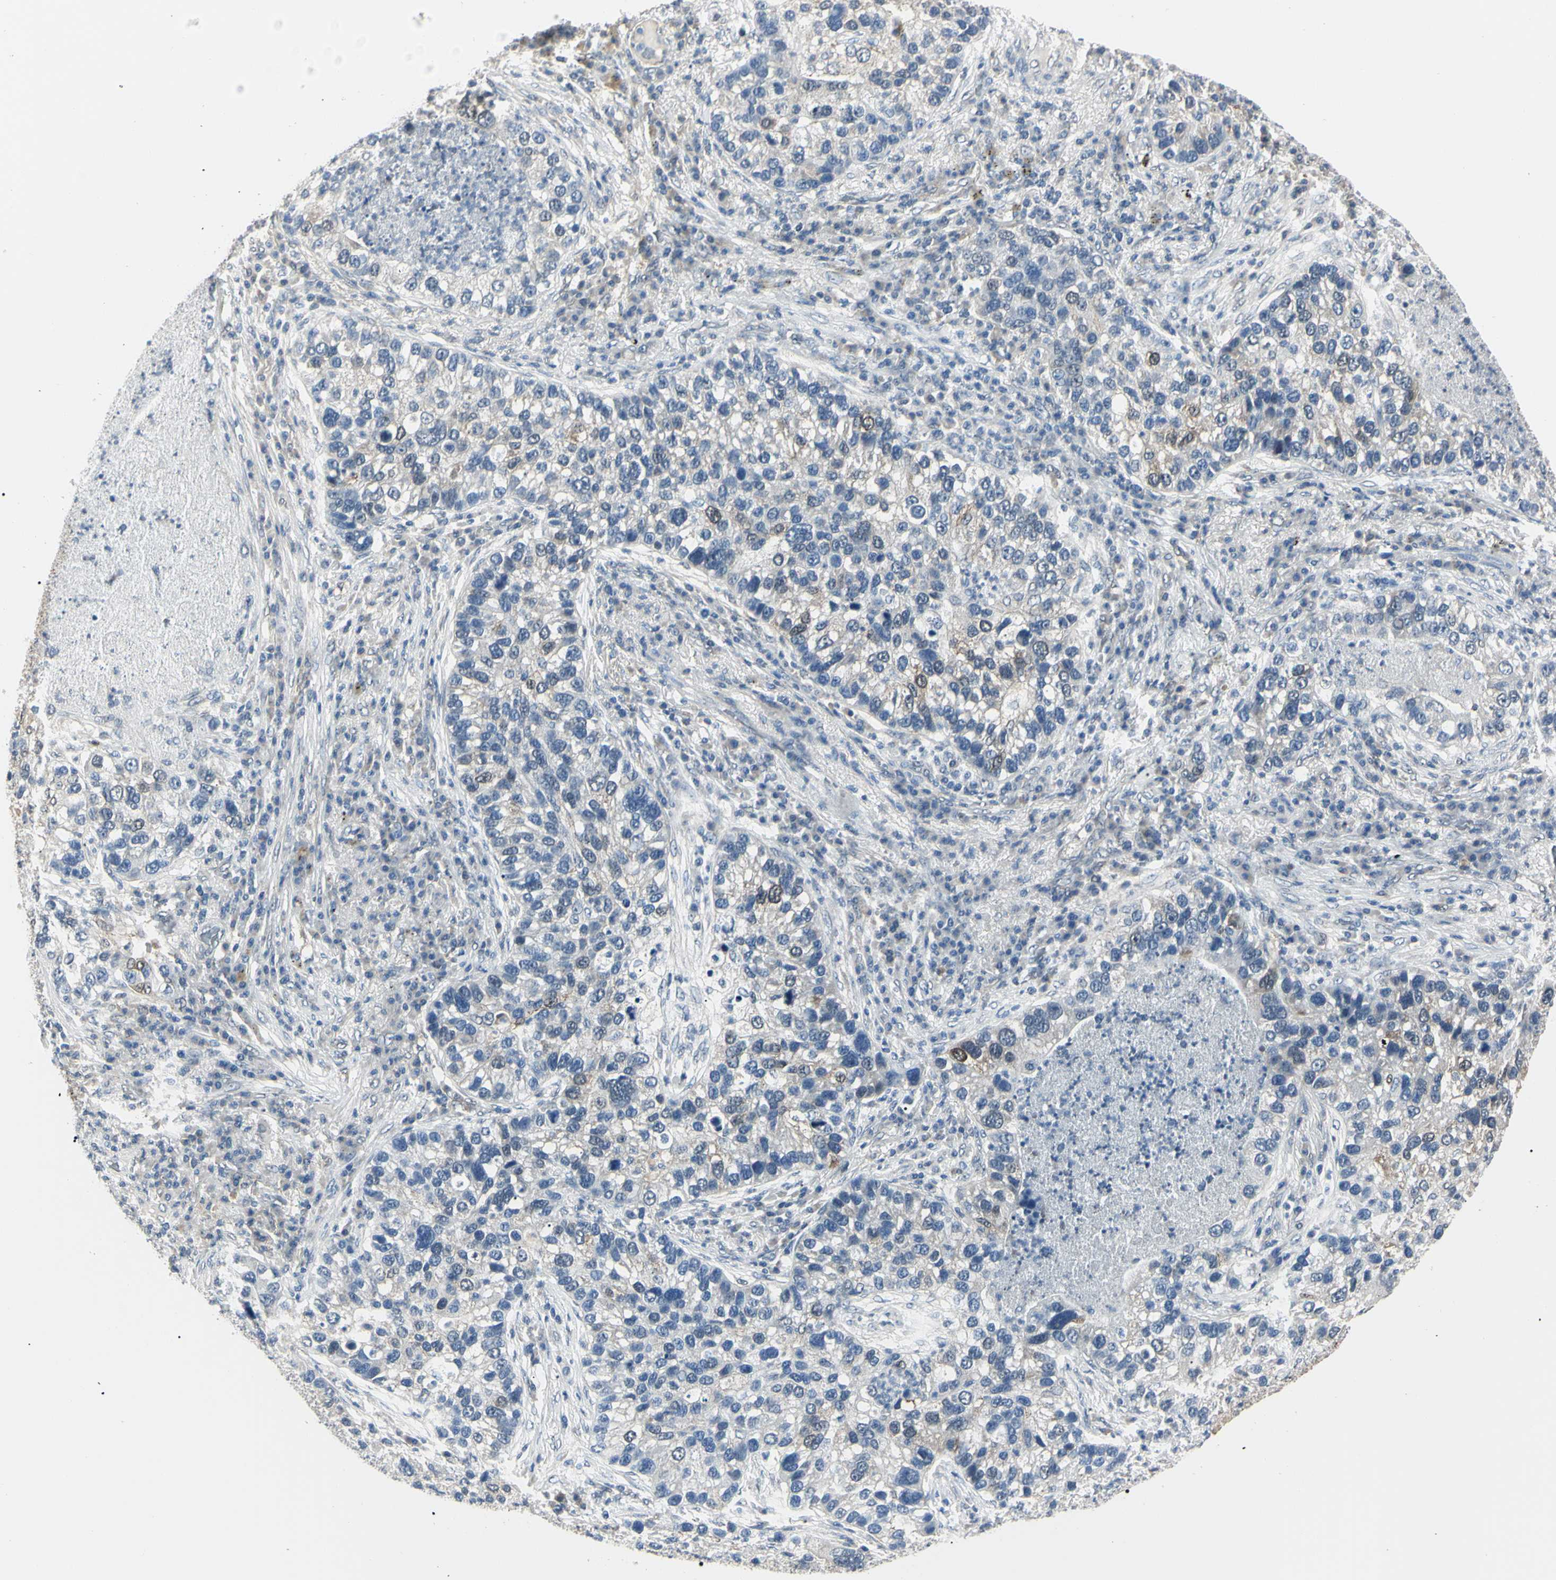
{"staining": {"intensity": "weak", "quantity": "<25%", "location": "cytoplasmic/membranous"}, "tissue": "lung cancer", "cell_type": "Tumor cells", "image_type": "cancer", "snomed": [{"axis": "morphology", "description": "Normal tissue, NOS"}, {"axis": "morphology", "description": "Adenocarcinoma, NOS"}, {"axis": "topography", "description": "Bronchus"}, {"axis": "topography", "description": "Lung"}], "caption": "Immunohistochemistry (IHC) histopathology image of lung adenocarcinoma stained for a protein (brown), which reveals no expression in tumor cells.", "gene": "AKR1C3", "patient": {"sex": "male", "age": 54}}